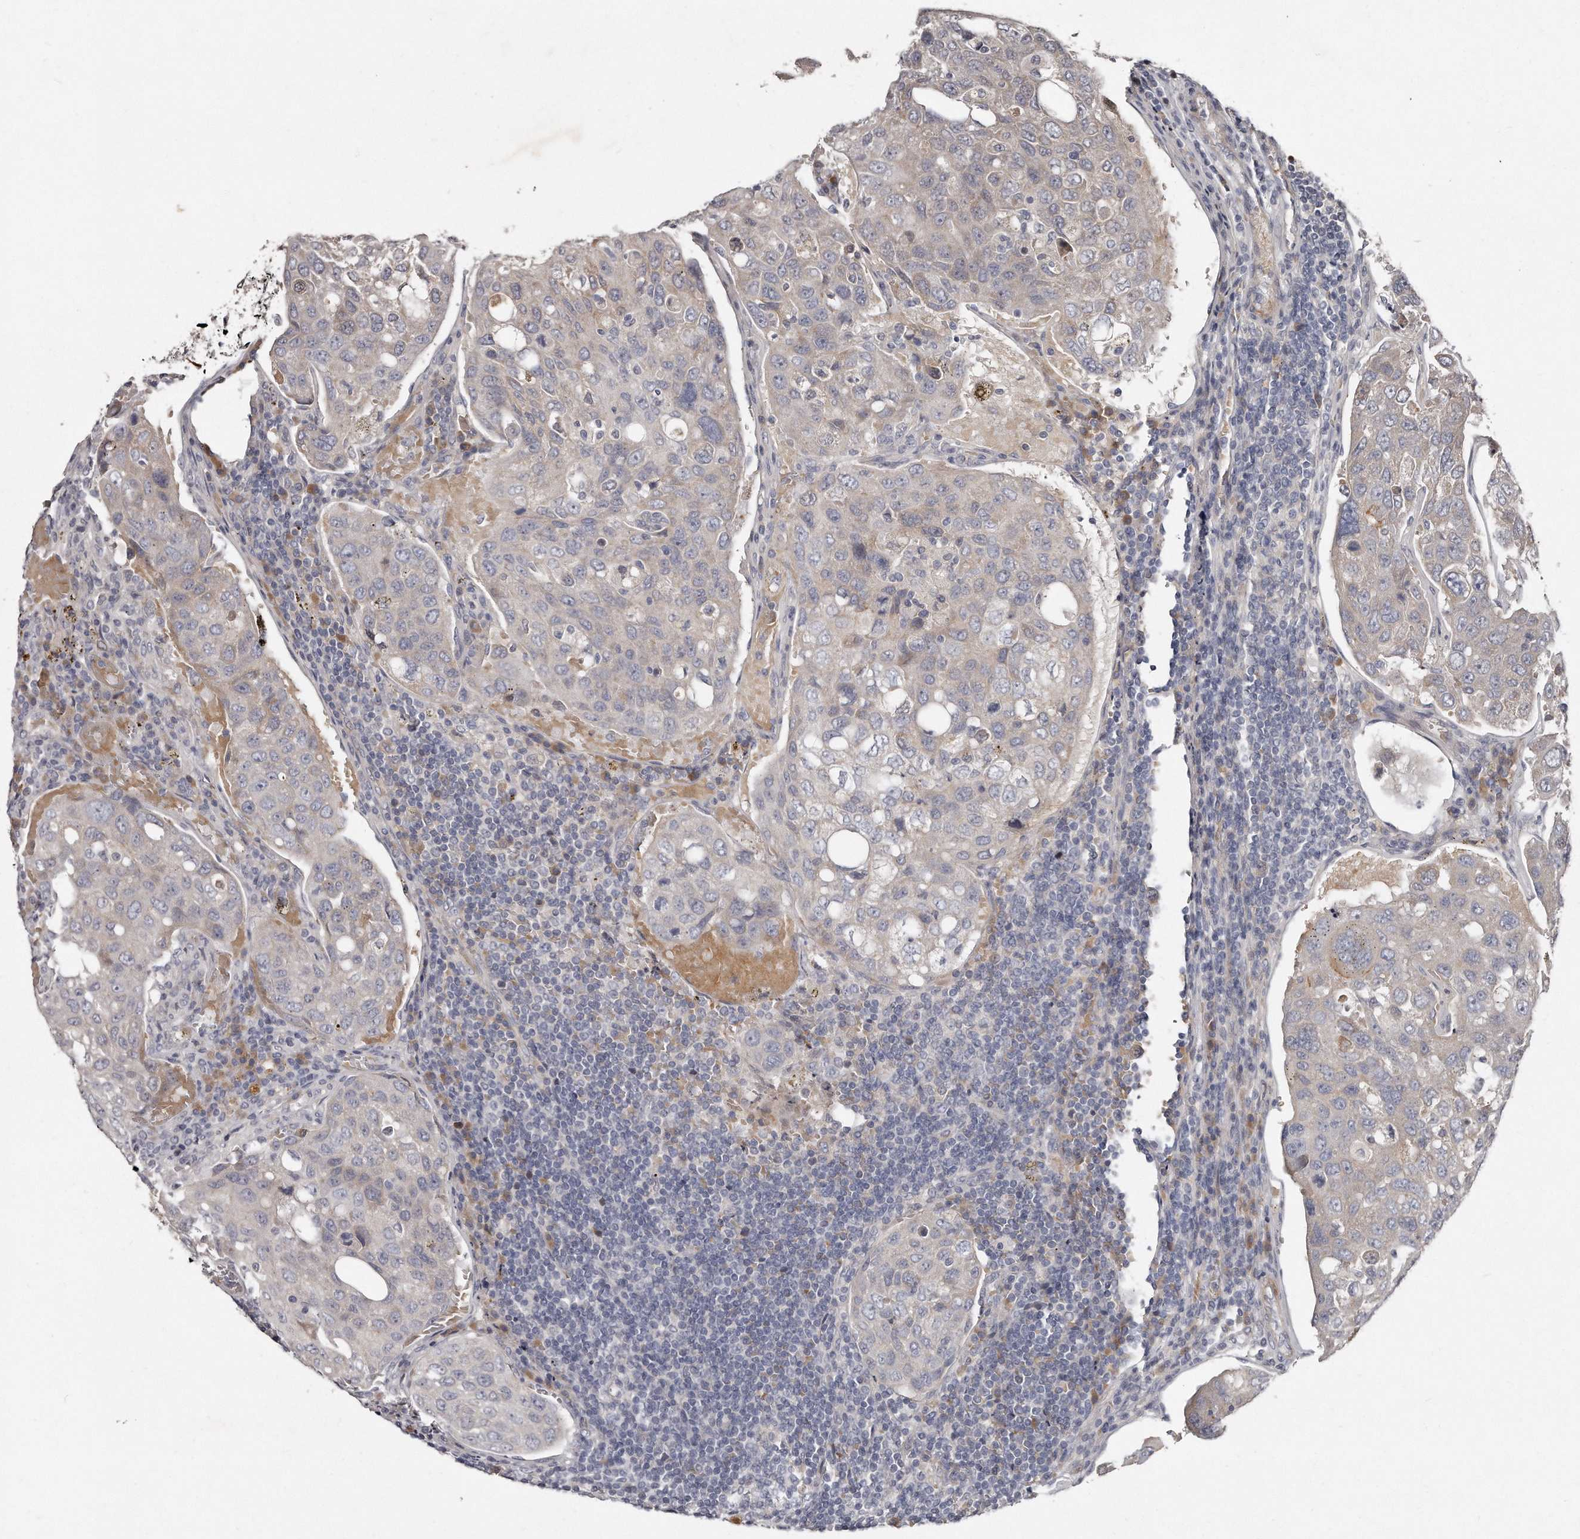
{"staining": {"intensity": "negative", "quantity": "none", "location": "none"}, "tissue": "urothelial cancer", "cell_type": "Tumor cells", "image_type": "cancer", "snomed": [{"axis": "morphology", "description": "Urothelial carcinoma, High grade"}, {"axis": "topography", "description": "Lymph node"}, {"axis": "topography", "description": "Urinary bladder"}], "caption": "IHC micrograph of human high-grade urothelial carcinoma stained for a protein (brown), which exhibits no expression in tumor cells.", "gene": "TECR", "patient": {"sex": "male", "age": 51}}